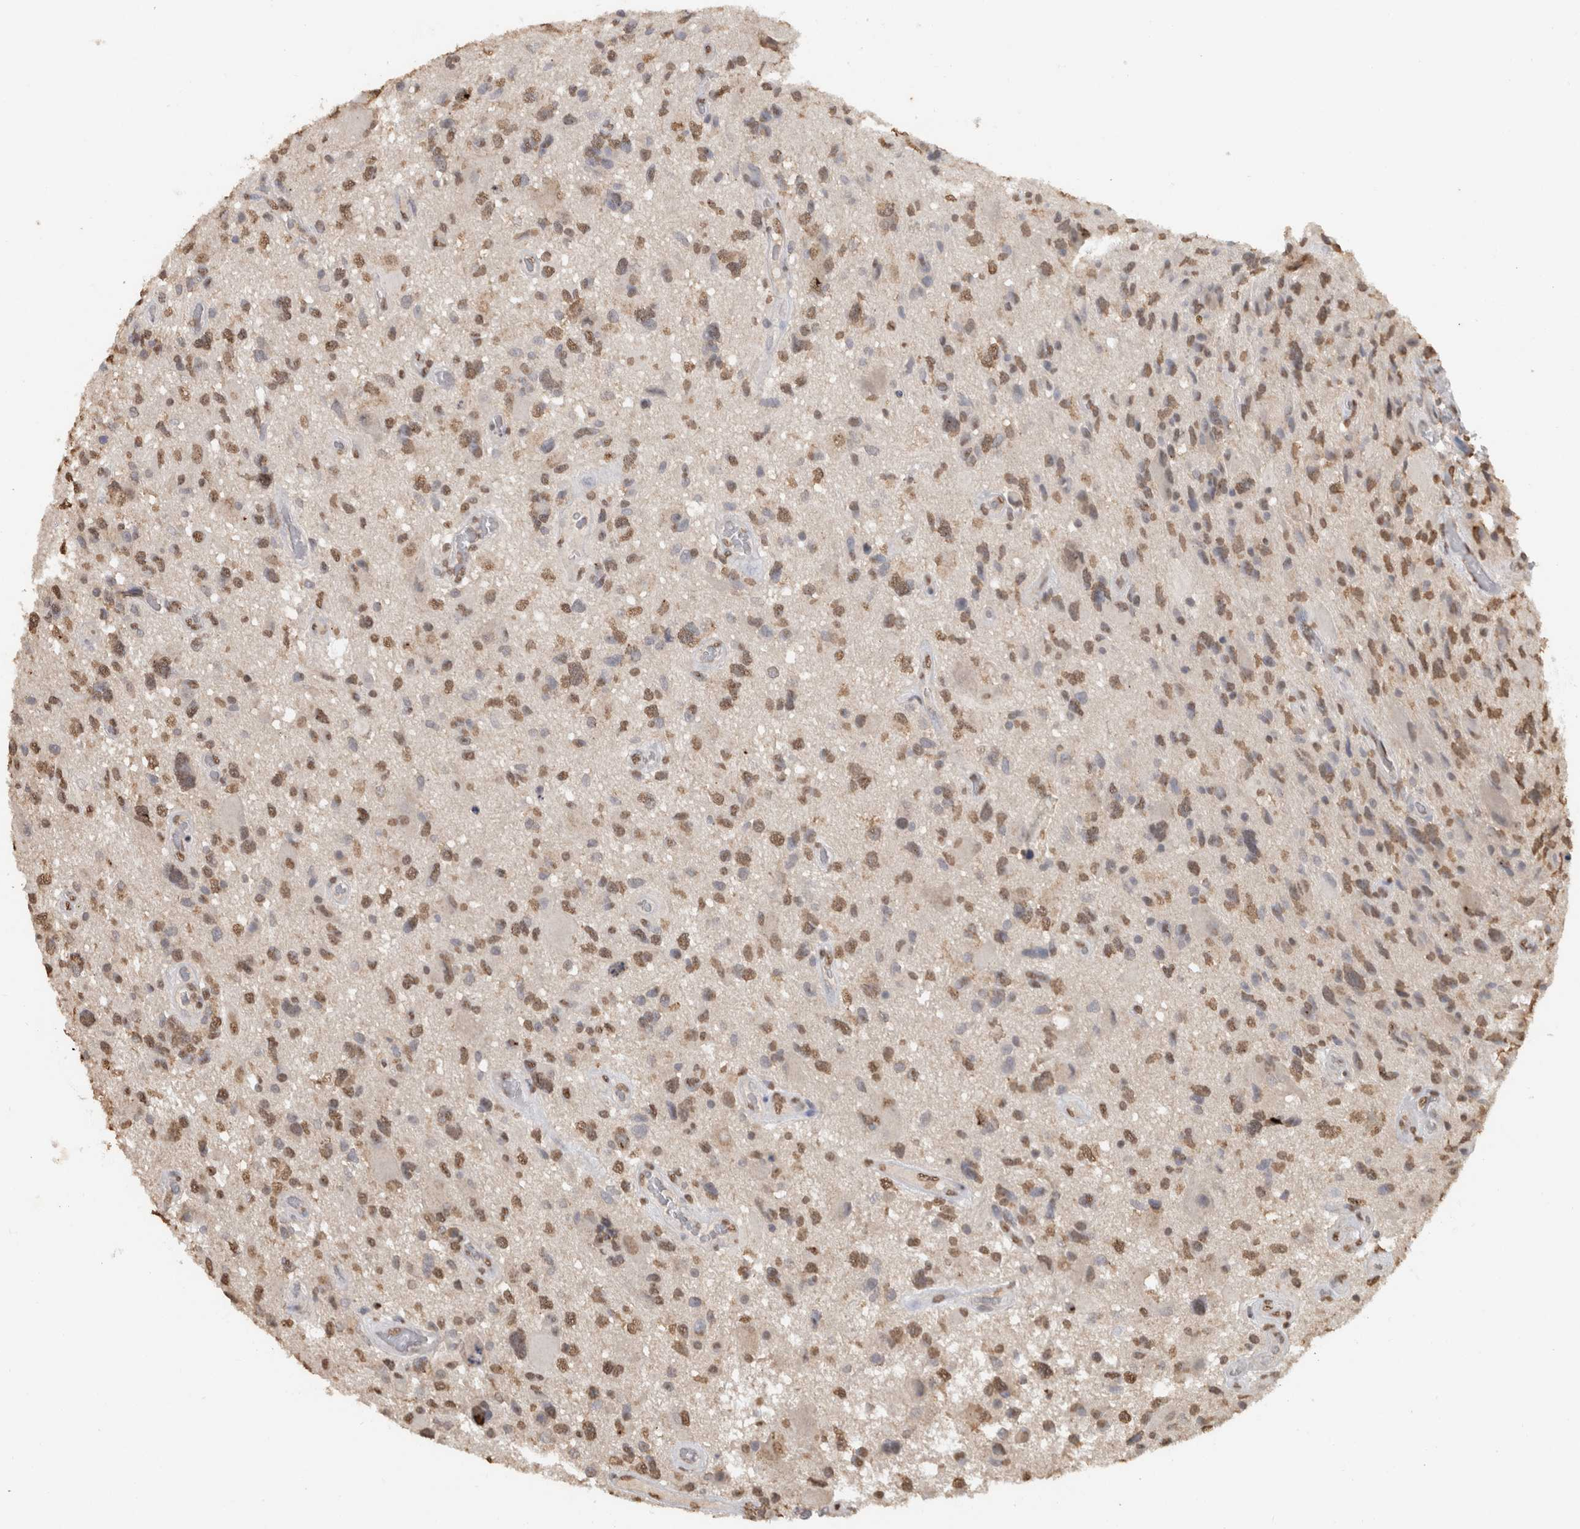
{"staining": {"intensity": "moderate", "quantity": ">75%", "location": "nuclear"}, "tissue": "glioma", "cell_type": "Tumor cells", "image_type": "cancer", "snomed": [{"axis": "morphology", "description": "Glioma, malignant, High grade"}, {"axis": "topography", "description": "Brain"}], "caption": "Tumor cells exhibit medium levels of moderate nuclear expression in about >75% of cells in malignant glioma (high-grade).", "gene": "HAND2", "patient": {"sex": "male", "age": 33}}